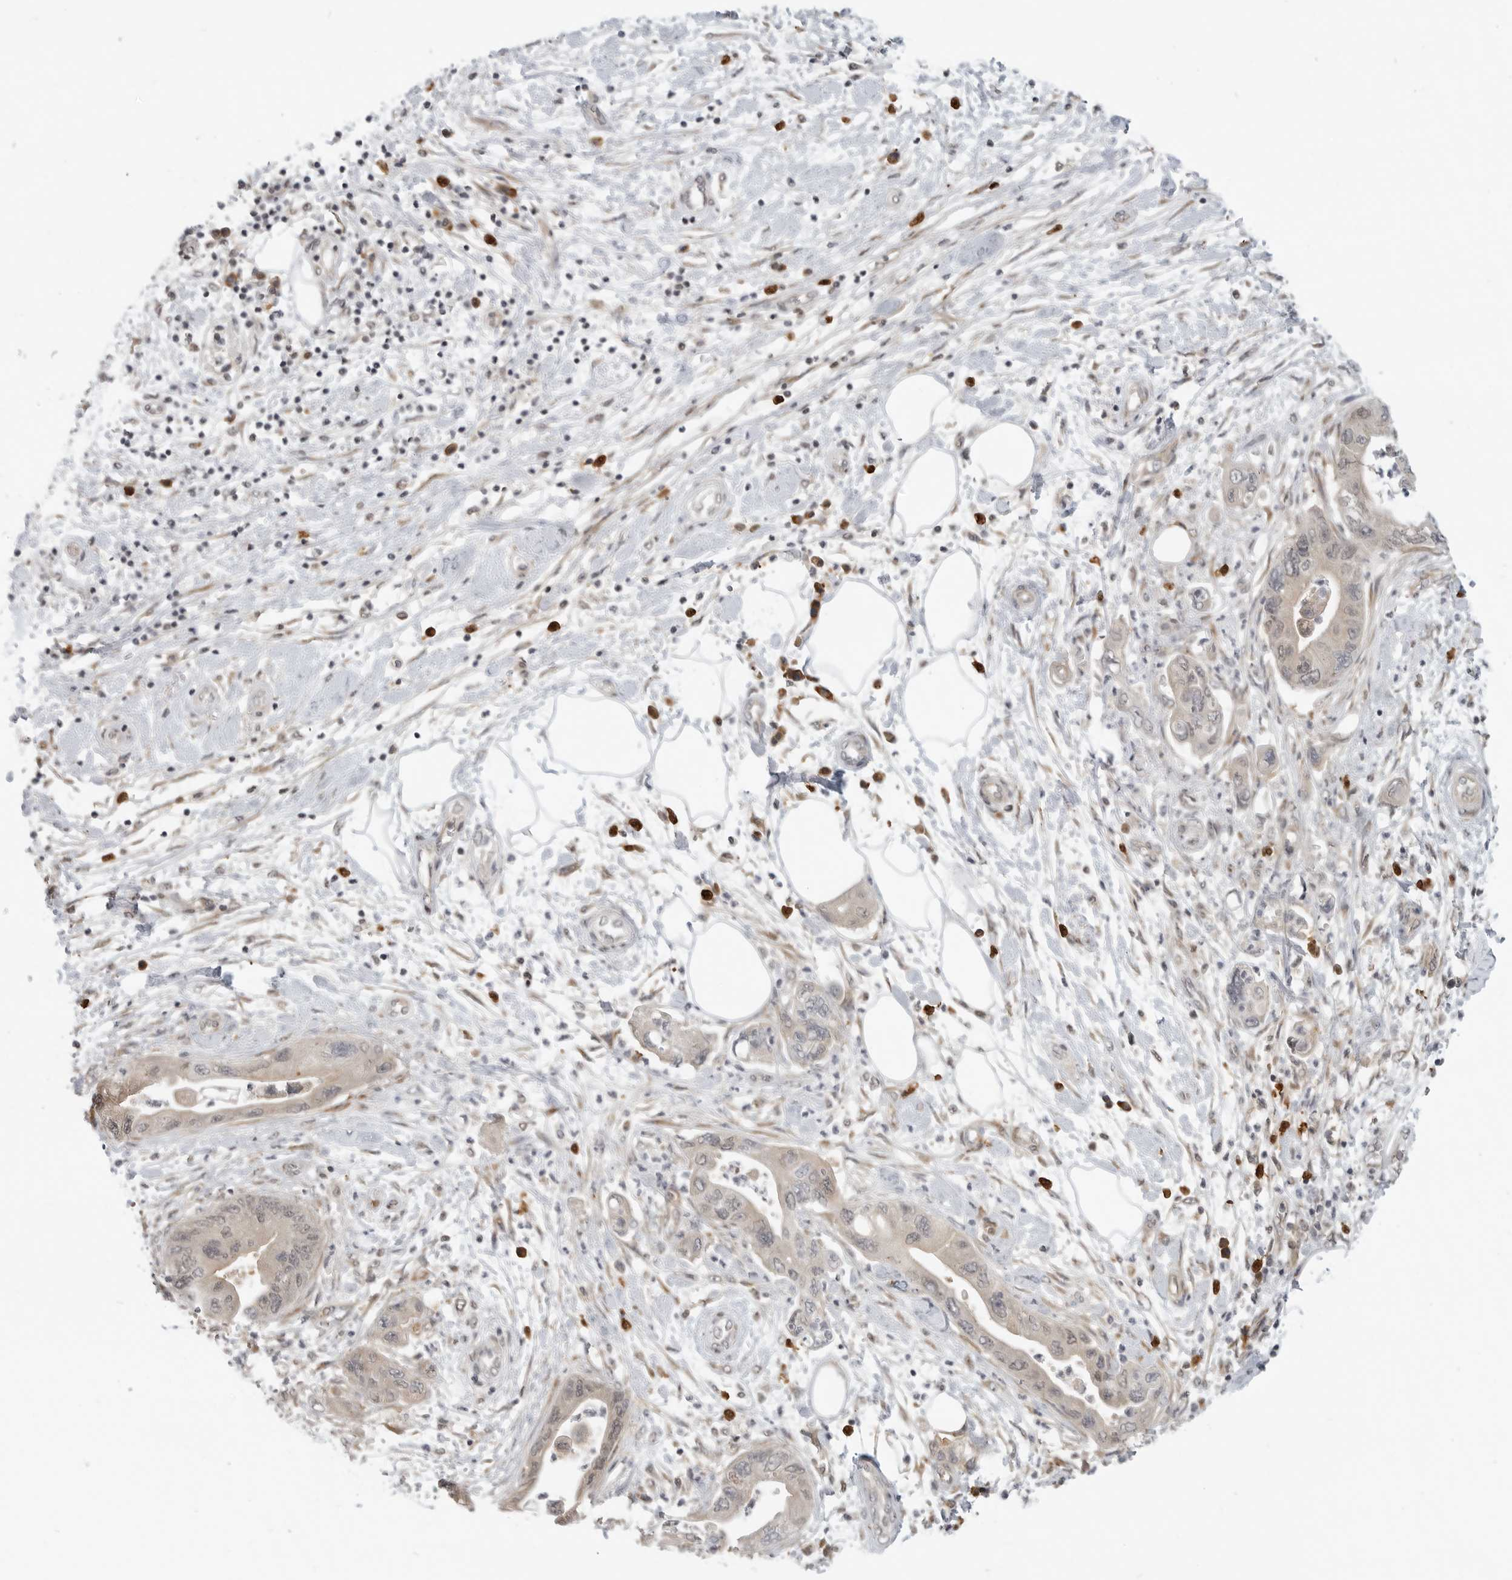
{"staining": {"intensity": "weak", "quantity": "<25%", "location": "nuclear"}, "tissue": "pancreatic cancer", "cell_type": "Tumor cells", "image_type": "cancer", "snomed": [{"axis": "morphology", "description": "Adenocarcinoma, NOS"}, {"axis": "topography", "description": "Pancreas"}], "caption": "A photomicrograph of human adenocarcinoma (pancreatic) is negative for staining in tumor cells.", "gene": "CEP295NL", "patient": {"sex": "female", "age": 73}}